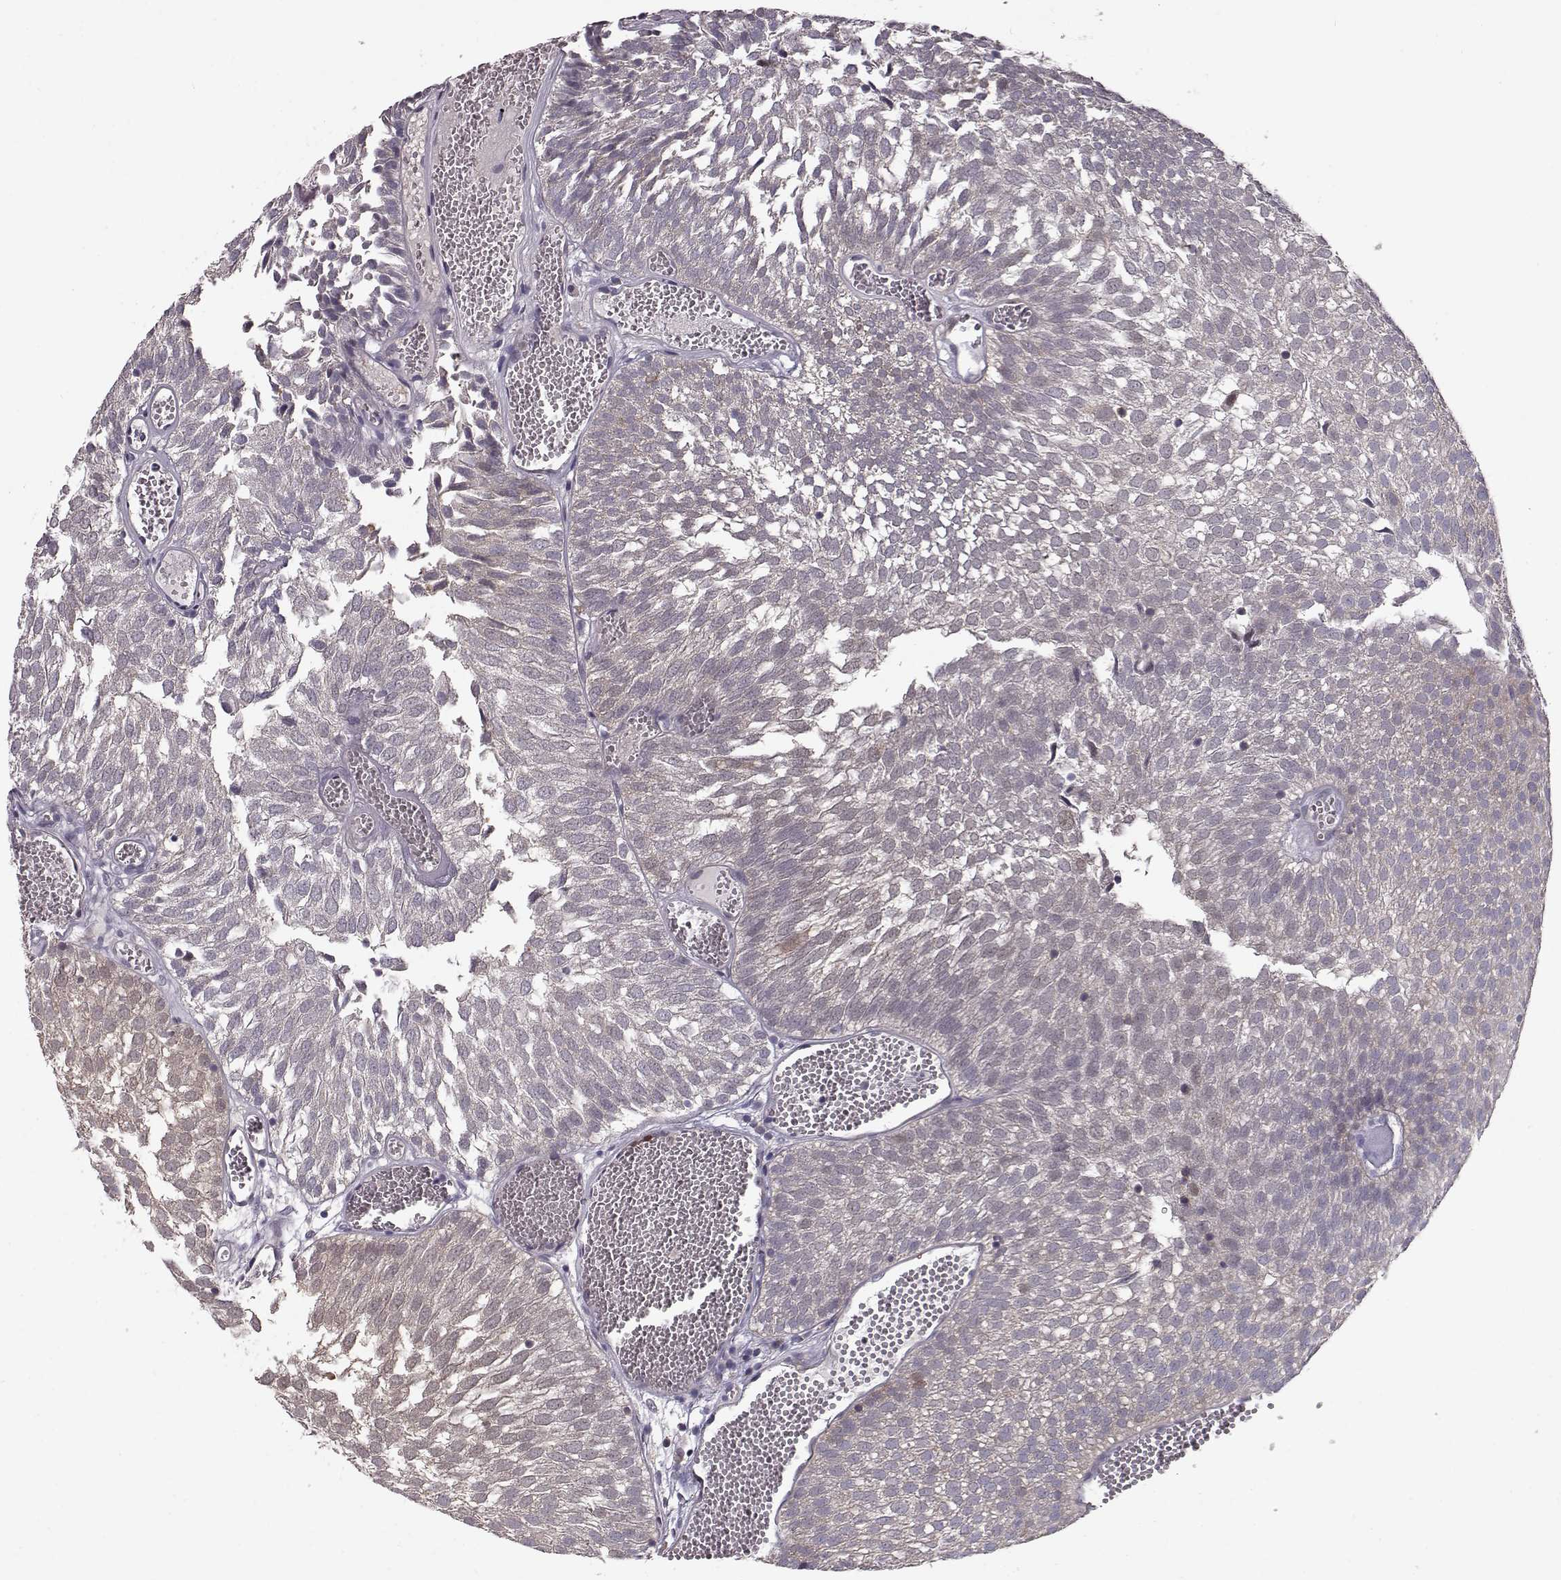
{"staining": {"intensity": "weak", "quantity": "<25%", "location": "cytoplasmic/membranous"}, "tissue": "urothelial cancer", "cell_type": "Tumor cells", "image_type": "cancer", "snomed": [{"axis": "morphology", "description": "Urothelial carcinoma, Low grade"}, {"axis": "topography", "description": "Urinary bladder"}], "caption": "Tumor cells show no significant protein expression in urothelial cancer.", "gene": "RANBP1", "patient": {"sex": "male", "age": 52}}